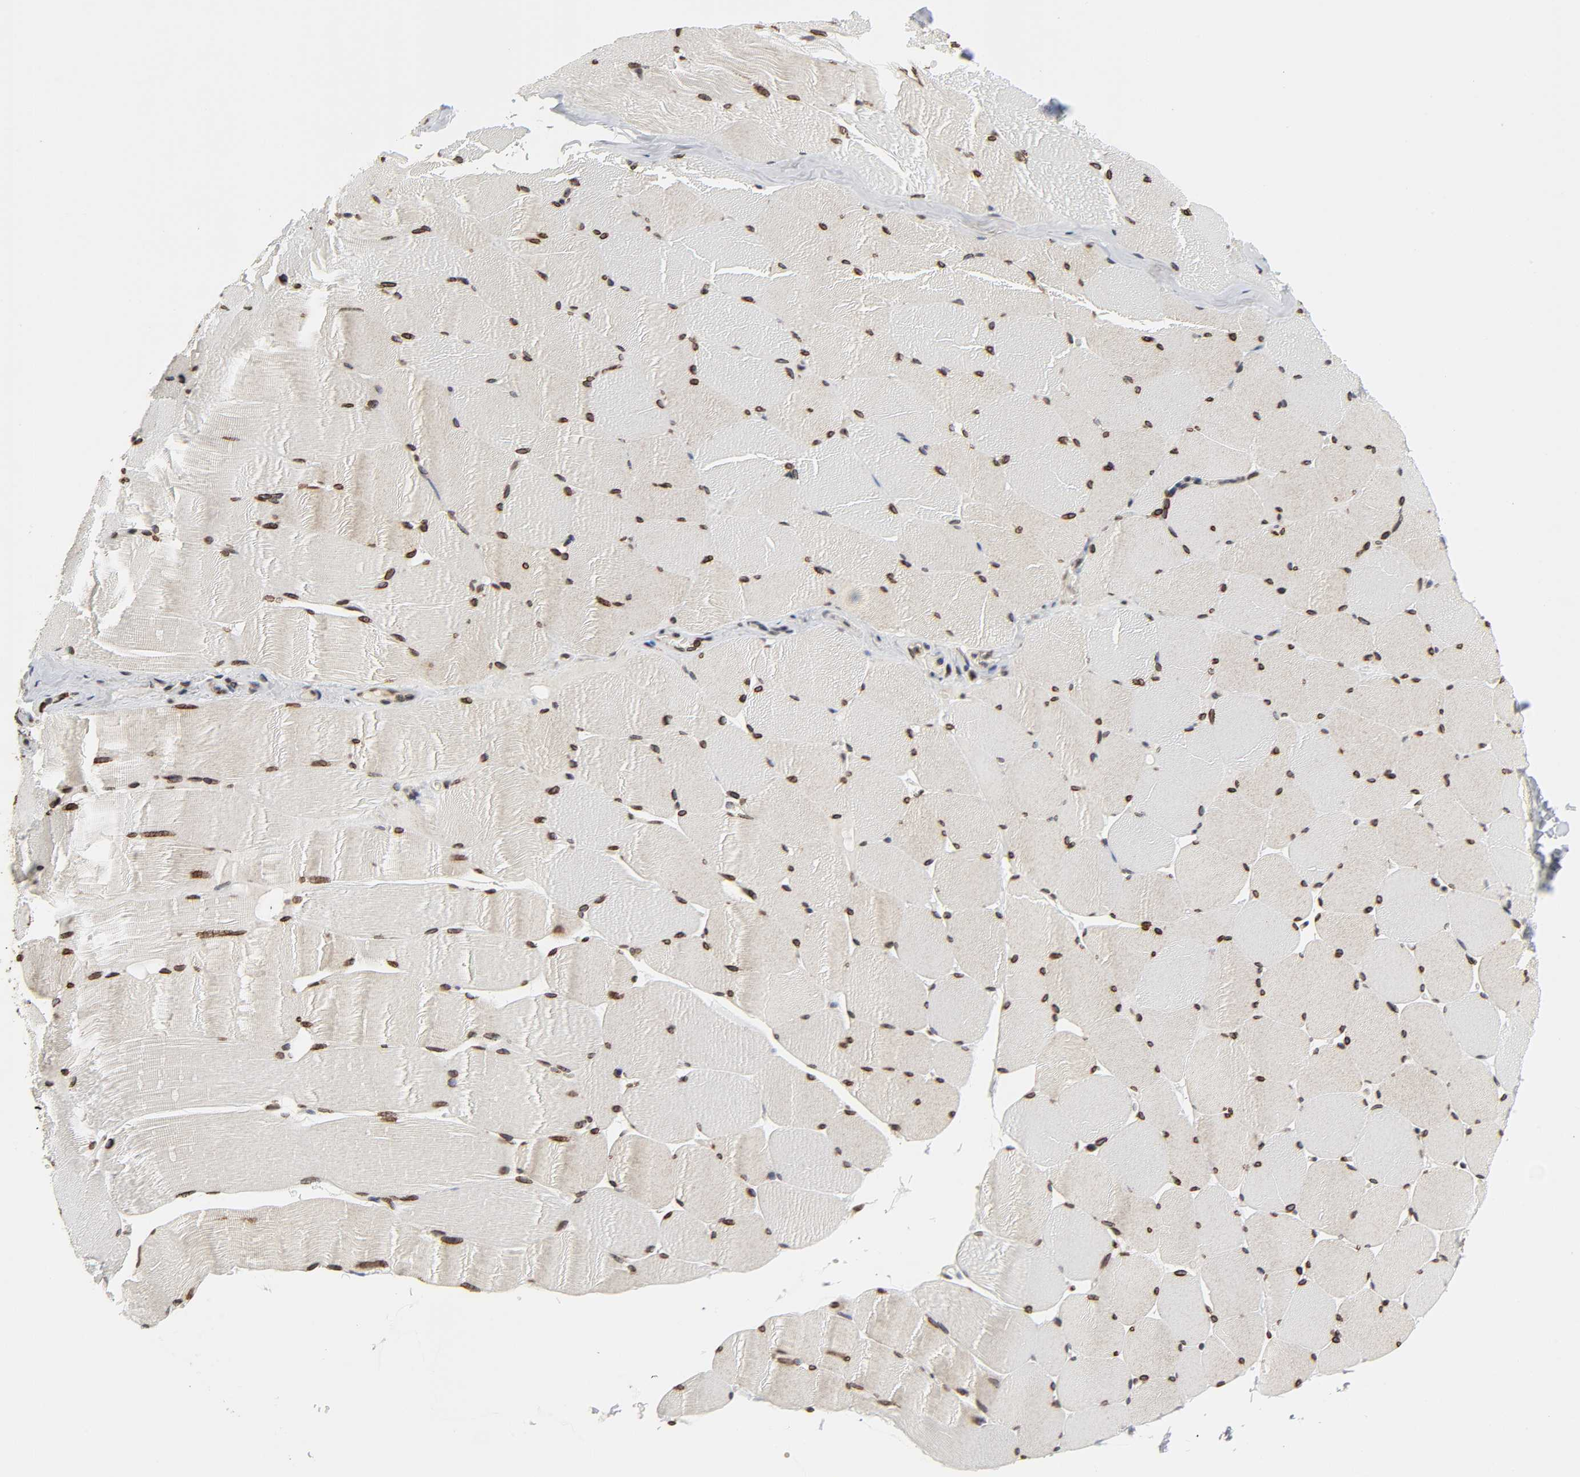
{"staining": {"intensity": "strong", "quantity": ">75%", "location": "cytoplasmic/membranous,nuclear"}, "tissue": "skeletal muscle", "cell_type": "Myocytes", "image_type": "normal", "snomed": [{"axis": "morphology", "description": "Normal tissue, NOS"}, {"axis": "topography", "description": "Skeletal muscle"}], "caption": "The image reveals staining of unremarkable skeletal muscle, revealing strong cytoplasmic/membranous,nuclear protein staining (brown color) within myocytes.", "gene": "RANGAP1", "patient": {"sex": "male", "age": 62}}